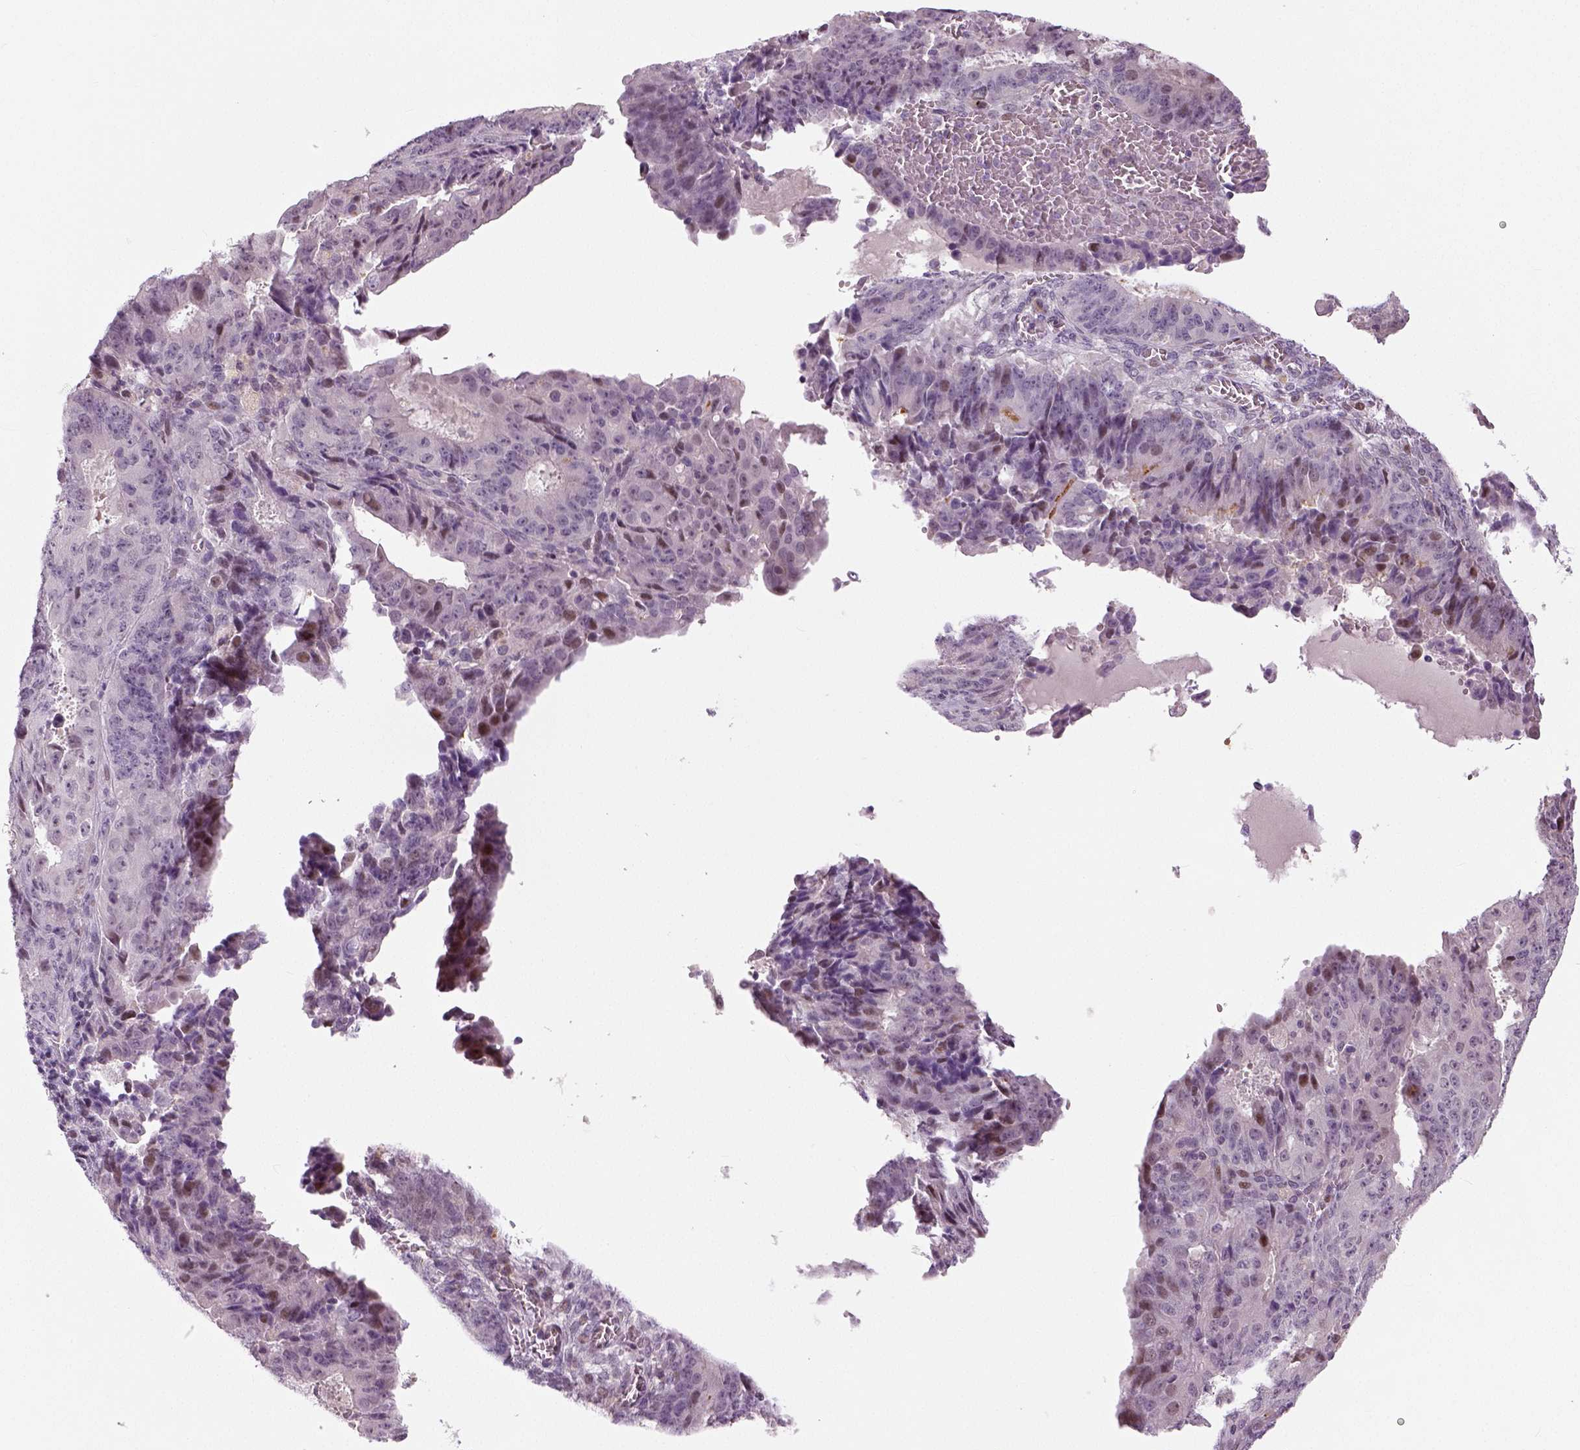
{"staining": {"intensity": "weak", "quantity": "<25%", "location": "nuclear"}, "tissue": "ovarian cancer", "cell_type": "Tumor cells", "image_type": "cancer", "snomed": [{"axis": "morphology", "description": "Carcinoma, endometroid"}, {"axis": "topography", "description": "Ovary"}], "caption": "High magnification brightfield microscopy of ovarian cancer (endometroid carcinoma) stained with DAB (brown) and counterstained with hematoxylin (blue): tumor cells show no significant positivity. (DAB (3,3'-diaminobenzidine) IHC, high magnification).", "gene": "NECAB1", "patient": {"sex": "female", "age": 42}}